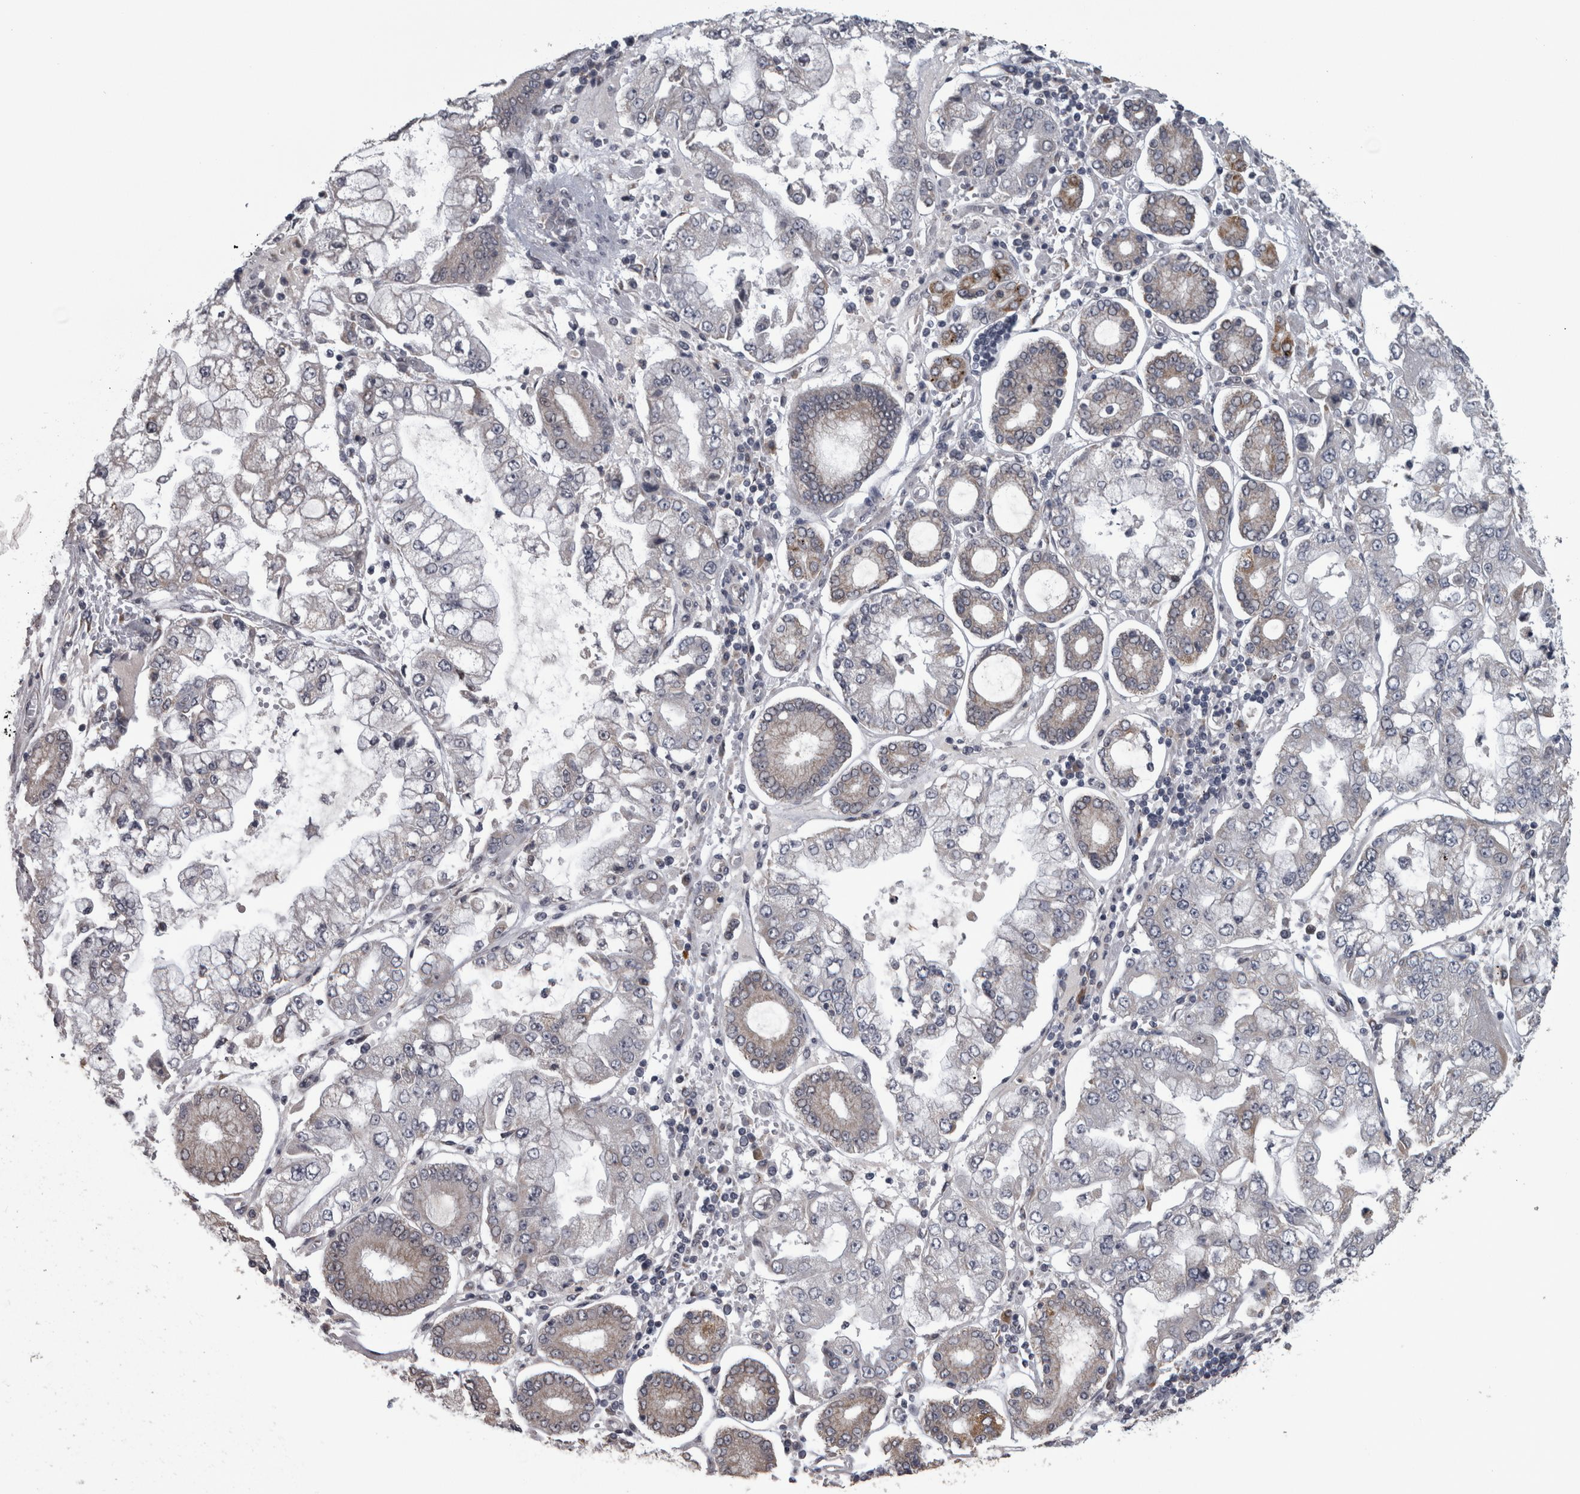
{"staining": {"intensity": "negative", "quantity": "none", "location": "none"}, "tissue": "stomach cancer", "cell_type": "Tumor cells", "image_type": "cancer", "snomed": [{"axis": "morphology", "description": "Adenocarcinoma, NOS"}, {"axis": "topography", "description": "Stomach"}], "caption": "A high-resolution photomicrograph shows immunohistochemistry (IHC) staining of stomach cancer (adenocarcinoma), which exhibits no significant staining in tumor cells.", "gene": "DBT", "patient": {"sex": "male", "age": 76}}